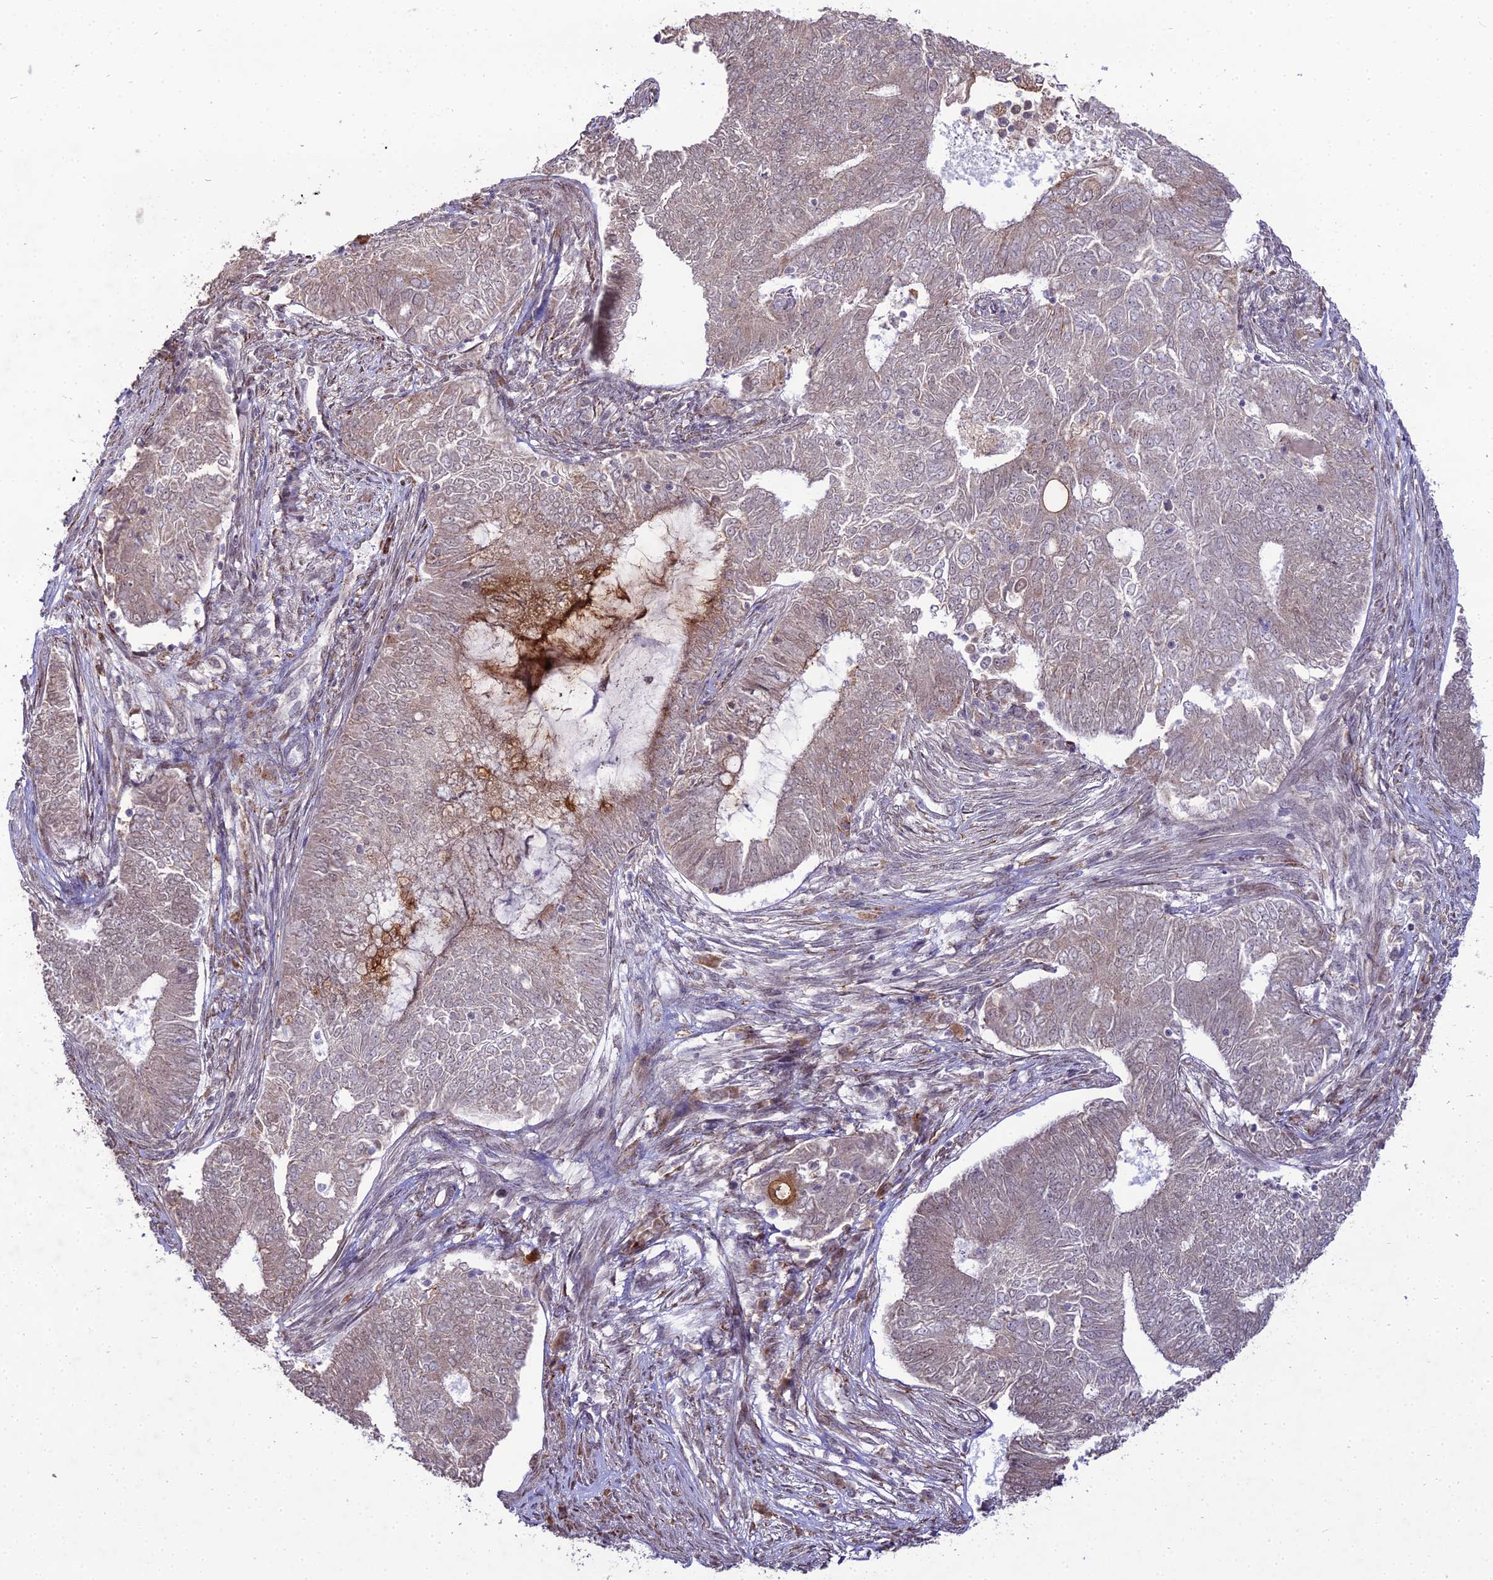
{"staining": {"intensity": "moderate", "quantity": "<25%", "location": "cytoplasmic/membranous"}, "tissue": "endometrial cancer", "cell_type": "Tumor cells", "image_type": "cancer", "snomed": [{"axis": "morphology", "description": "Adenocarcinoma, NOS"}, {"axis": "topography", "description": "Endometrium"}], "caption": "Human adenocarcinoma (endometrial) stained with a brown dye exhibits moderate cytoplasmic/membranous positive positivity in about <25% of tumor cells.", "gene": "TROAP", "patient": {"sex": "female", "age": 62}}